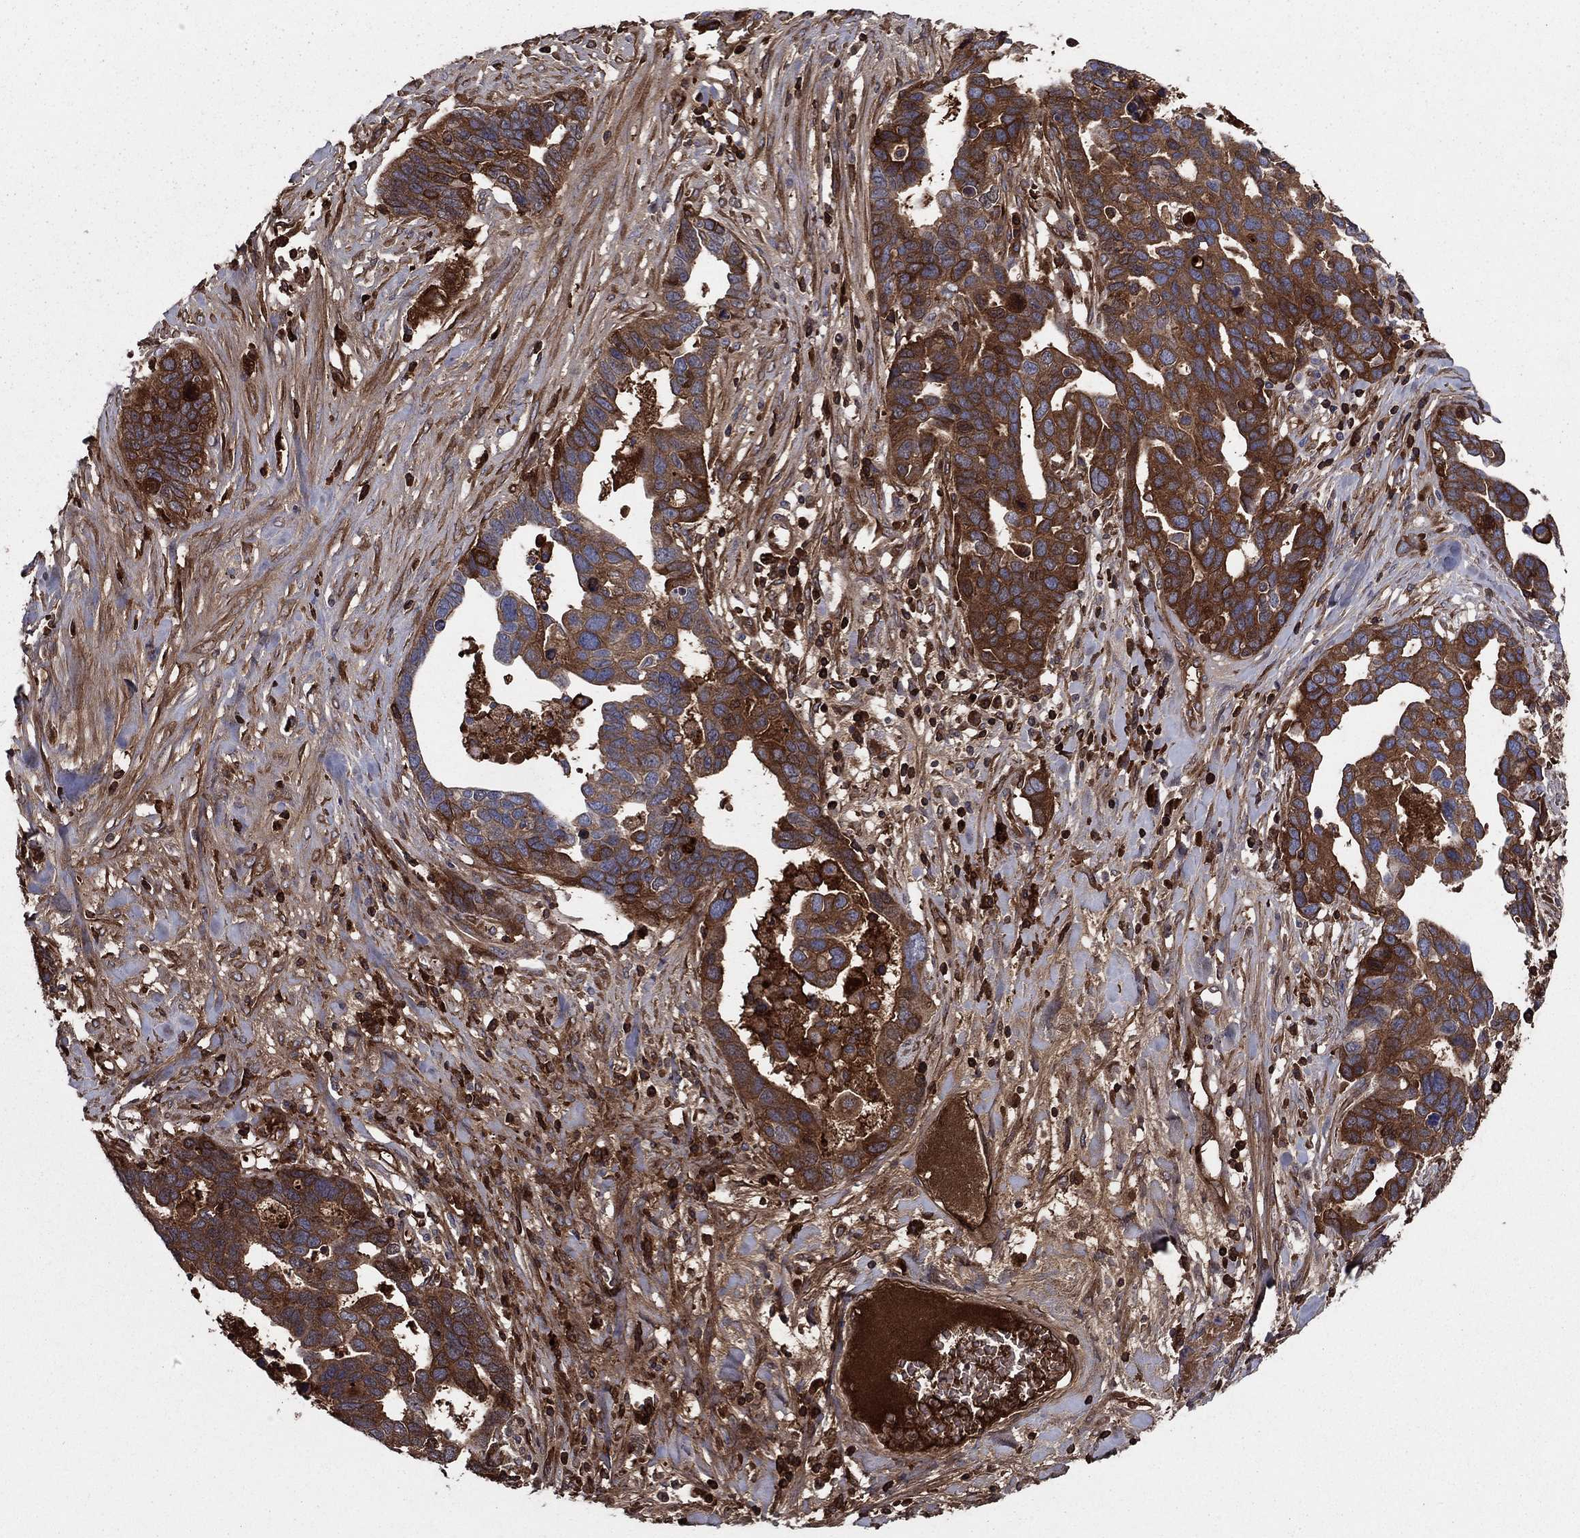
{"staining": {"intensity": "strong", "quantity": ">75%", "location": "cytoplasmic/membranous"}, "tissue": "ovarian cancer", "cell_type": "Tumor cells", "image_type": "cancer", "snomed": [{"axis": "morphology", "description": "Cystadenocarcinoma, serous, NOS"}, {"axis": "topography", "description": "Ovary"}], "caption": "This is an image of immunohistochemistry staining of ovarian serous cystadenocarcinoma, which shows strong staining in the cytoplasmic/membranous of tumor cells.", "gene": "HPX", "patient": {"sex": "female", "age": 54}}